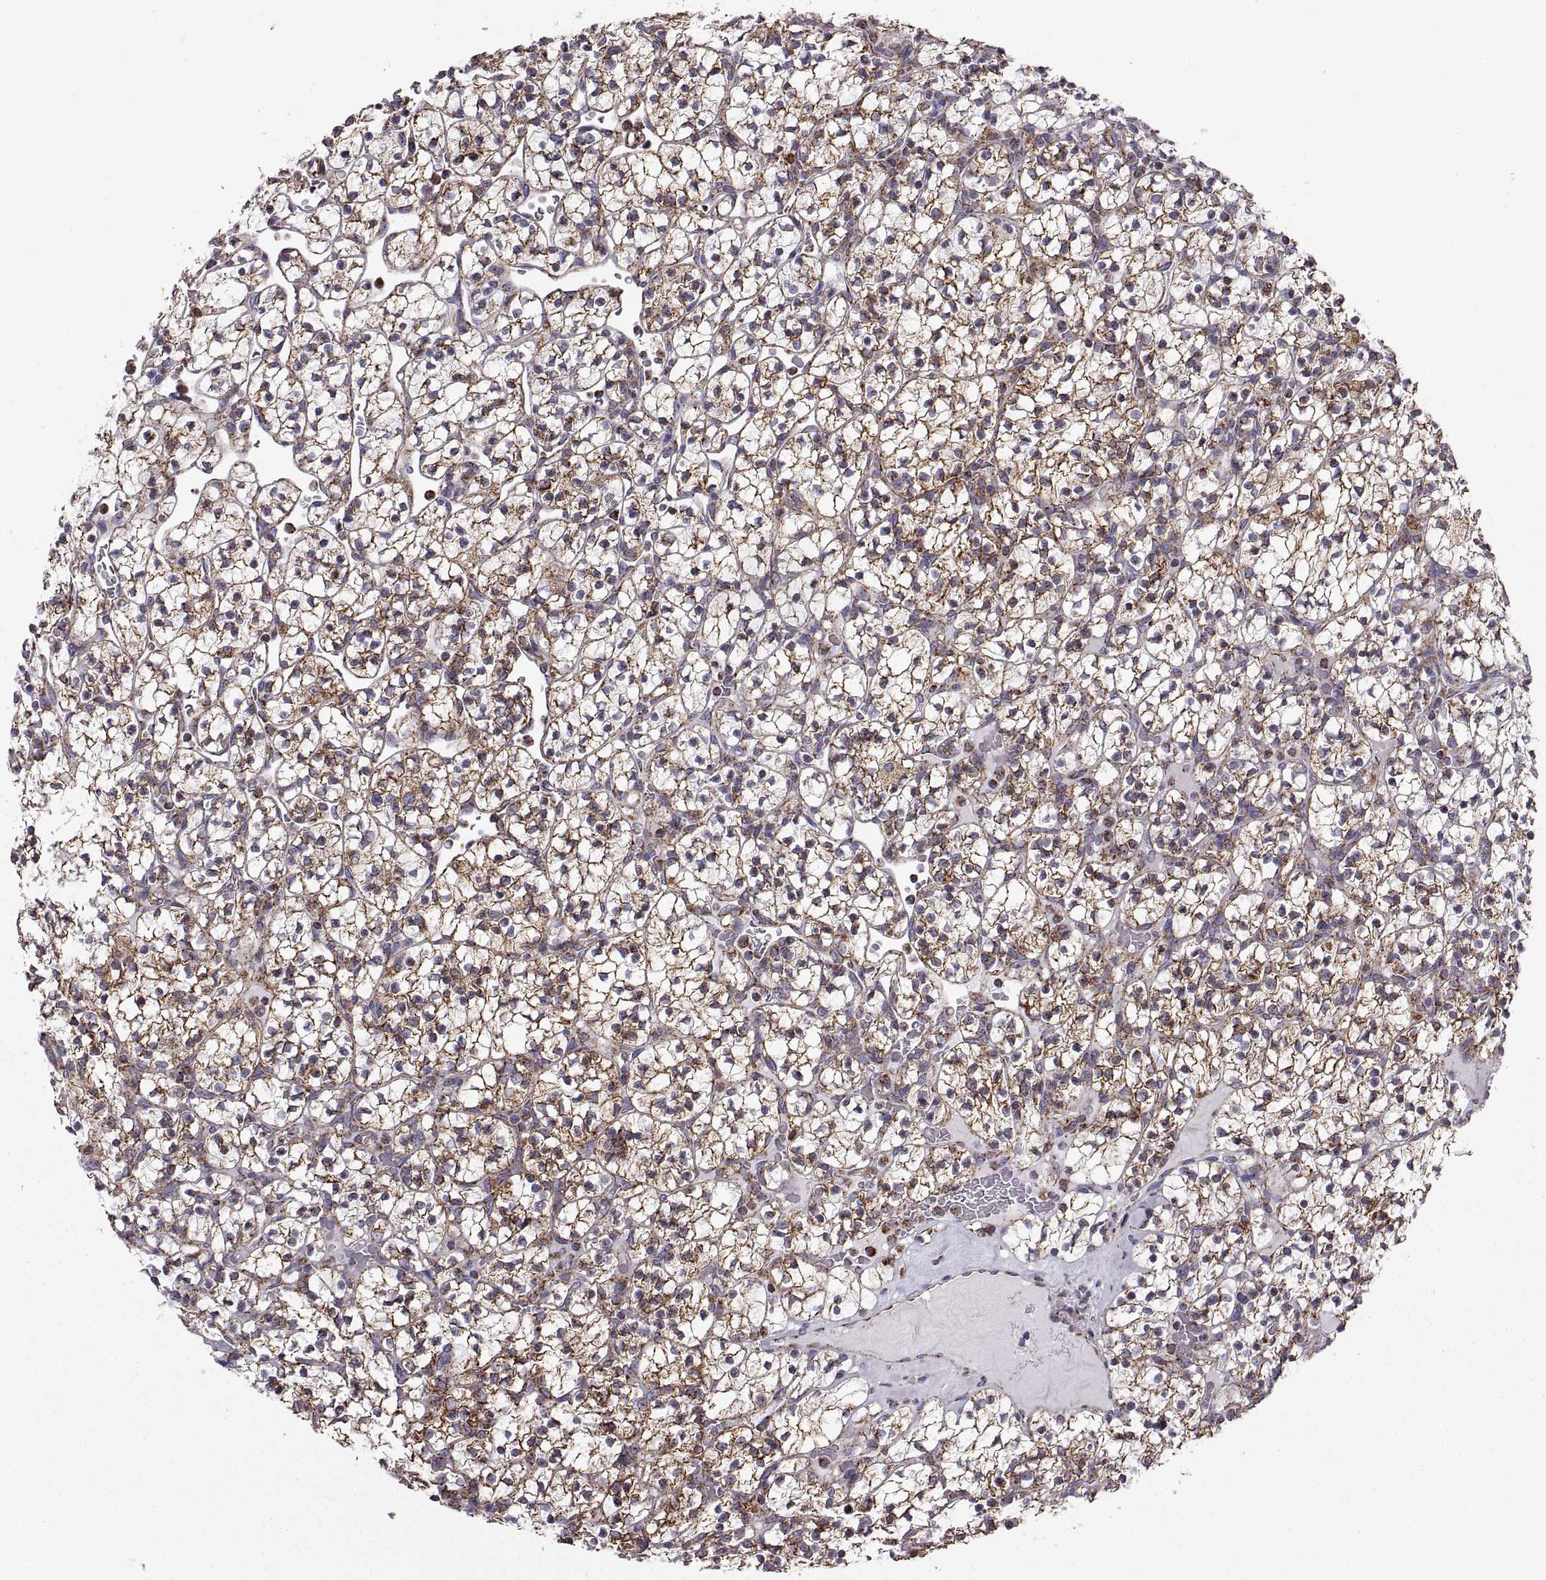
{"staining": {"intensity": "strong", "quantity": ">75%", "location": "cytoplasmic/membranous"}, "tissue": "renal cancer", "cell_type": "Tumor cells", "image_type": "cancer", "snomed": [{"axis": "morphology", "description": "Adenocarcinoma, NOS"}, {"axis": "topography", "description": "Kidney"}], "caption": "Tumor cells display high levels of strong cytoplasmic/membranous positivity in about >75% of cells in renal cancer.", "gene": "ARSD", "patient": {"sex": "female", "age": 89}}